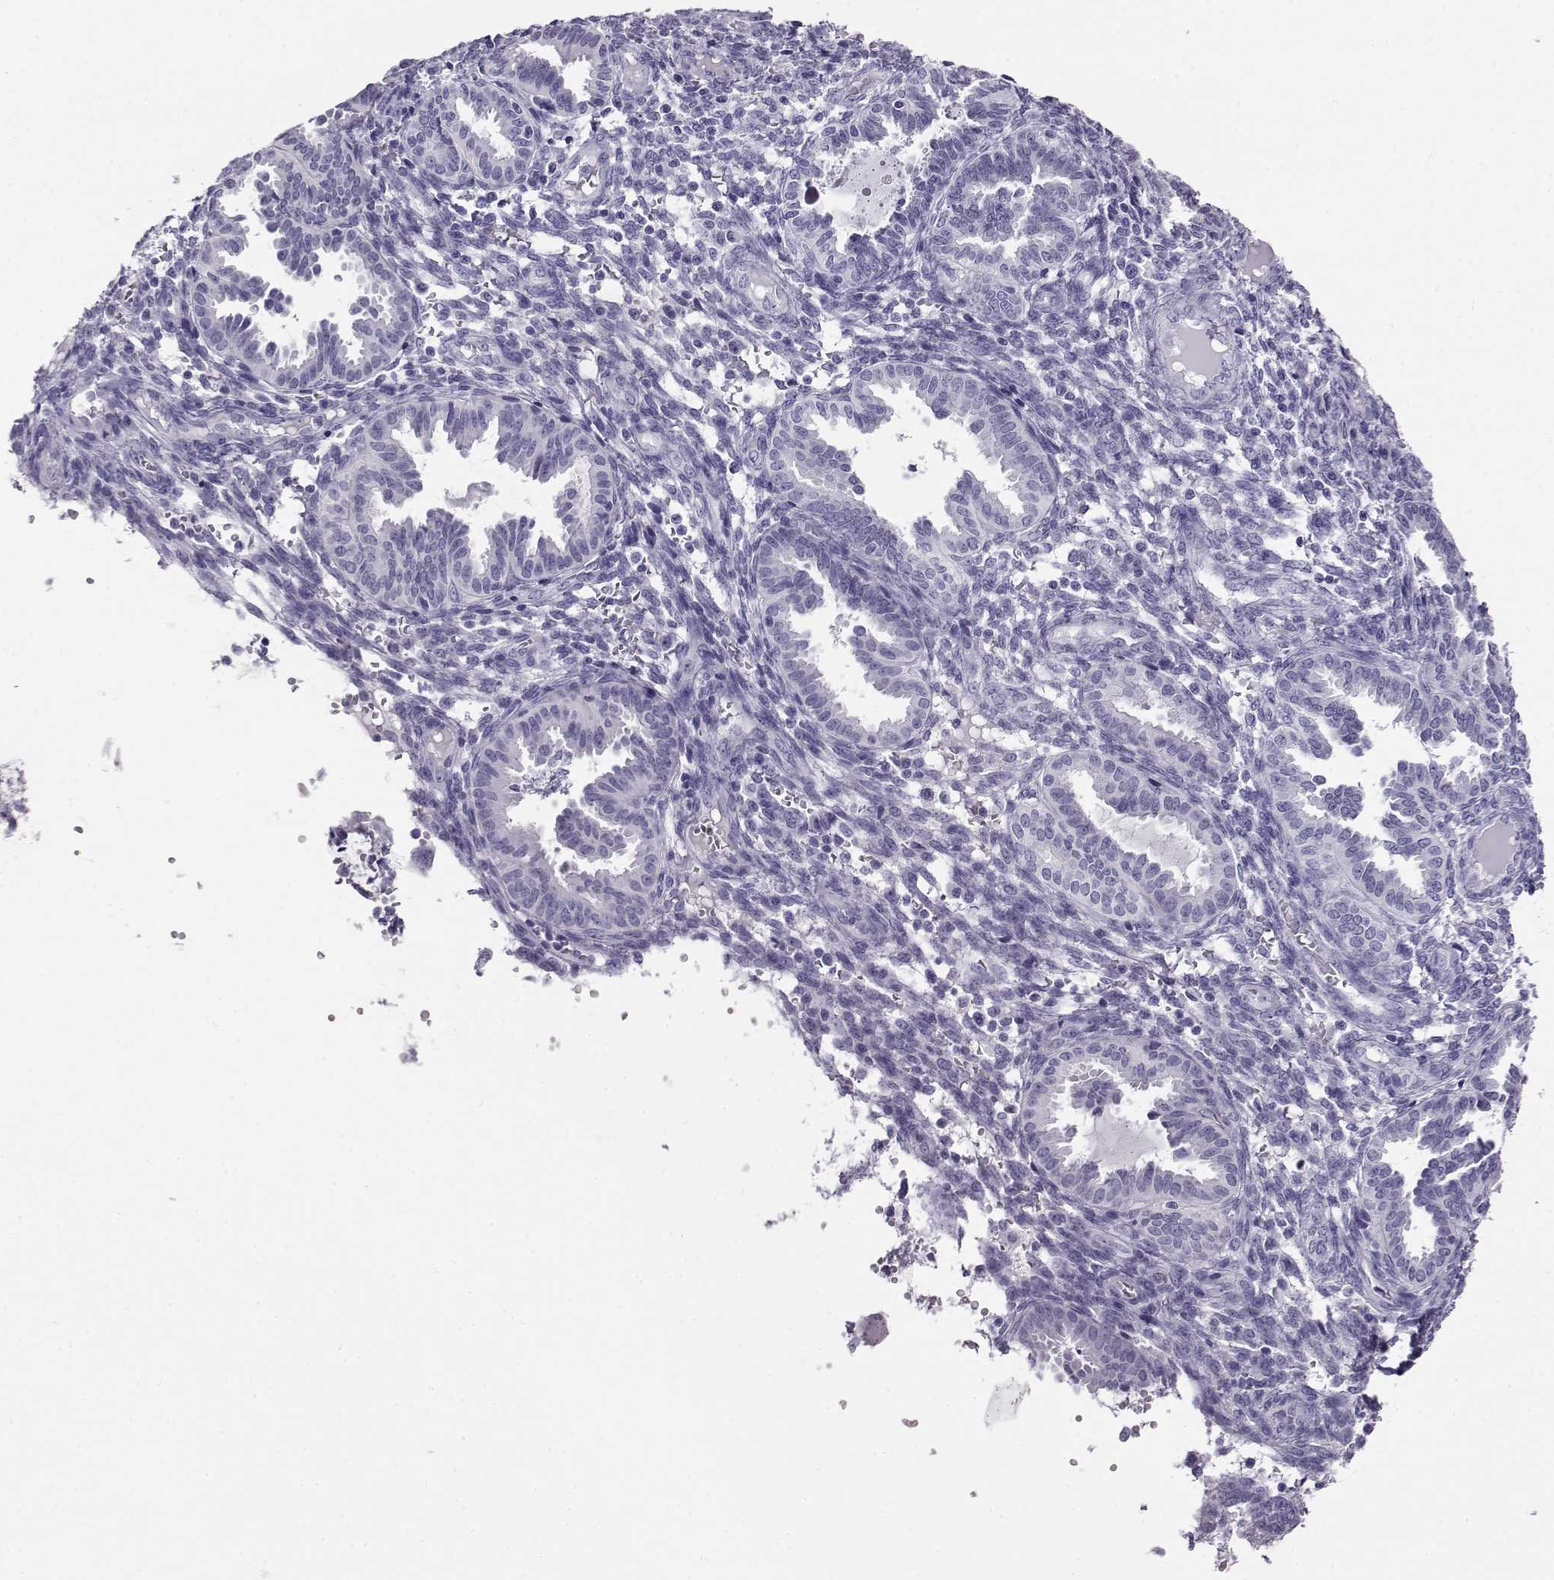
{"staining": {"intensity": "negative", "quantity": "none", "location": "none"}, "tissue": "endometrium", "cell_type": "Cells in endometrial stroma", "image_type": "normal", "snomed": [{"axis": "morphology", "description": "Normal tissue, NOS"}, {"axis": "topography", "description": "Endometrium"}], "caption": "IHC histopathology image of normal endometrium stained for a protein (brown), which reveals no staining in cells in endometrial stroma.", "gene": "CABS1", "patient": {"sex": "female", "age": 42}}